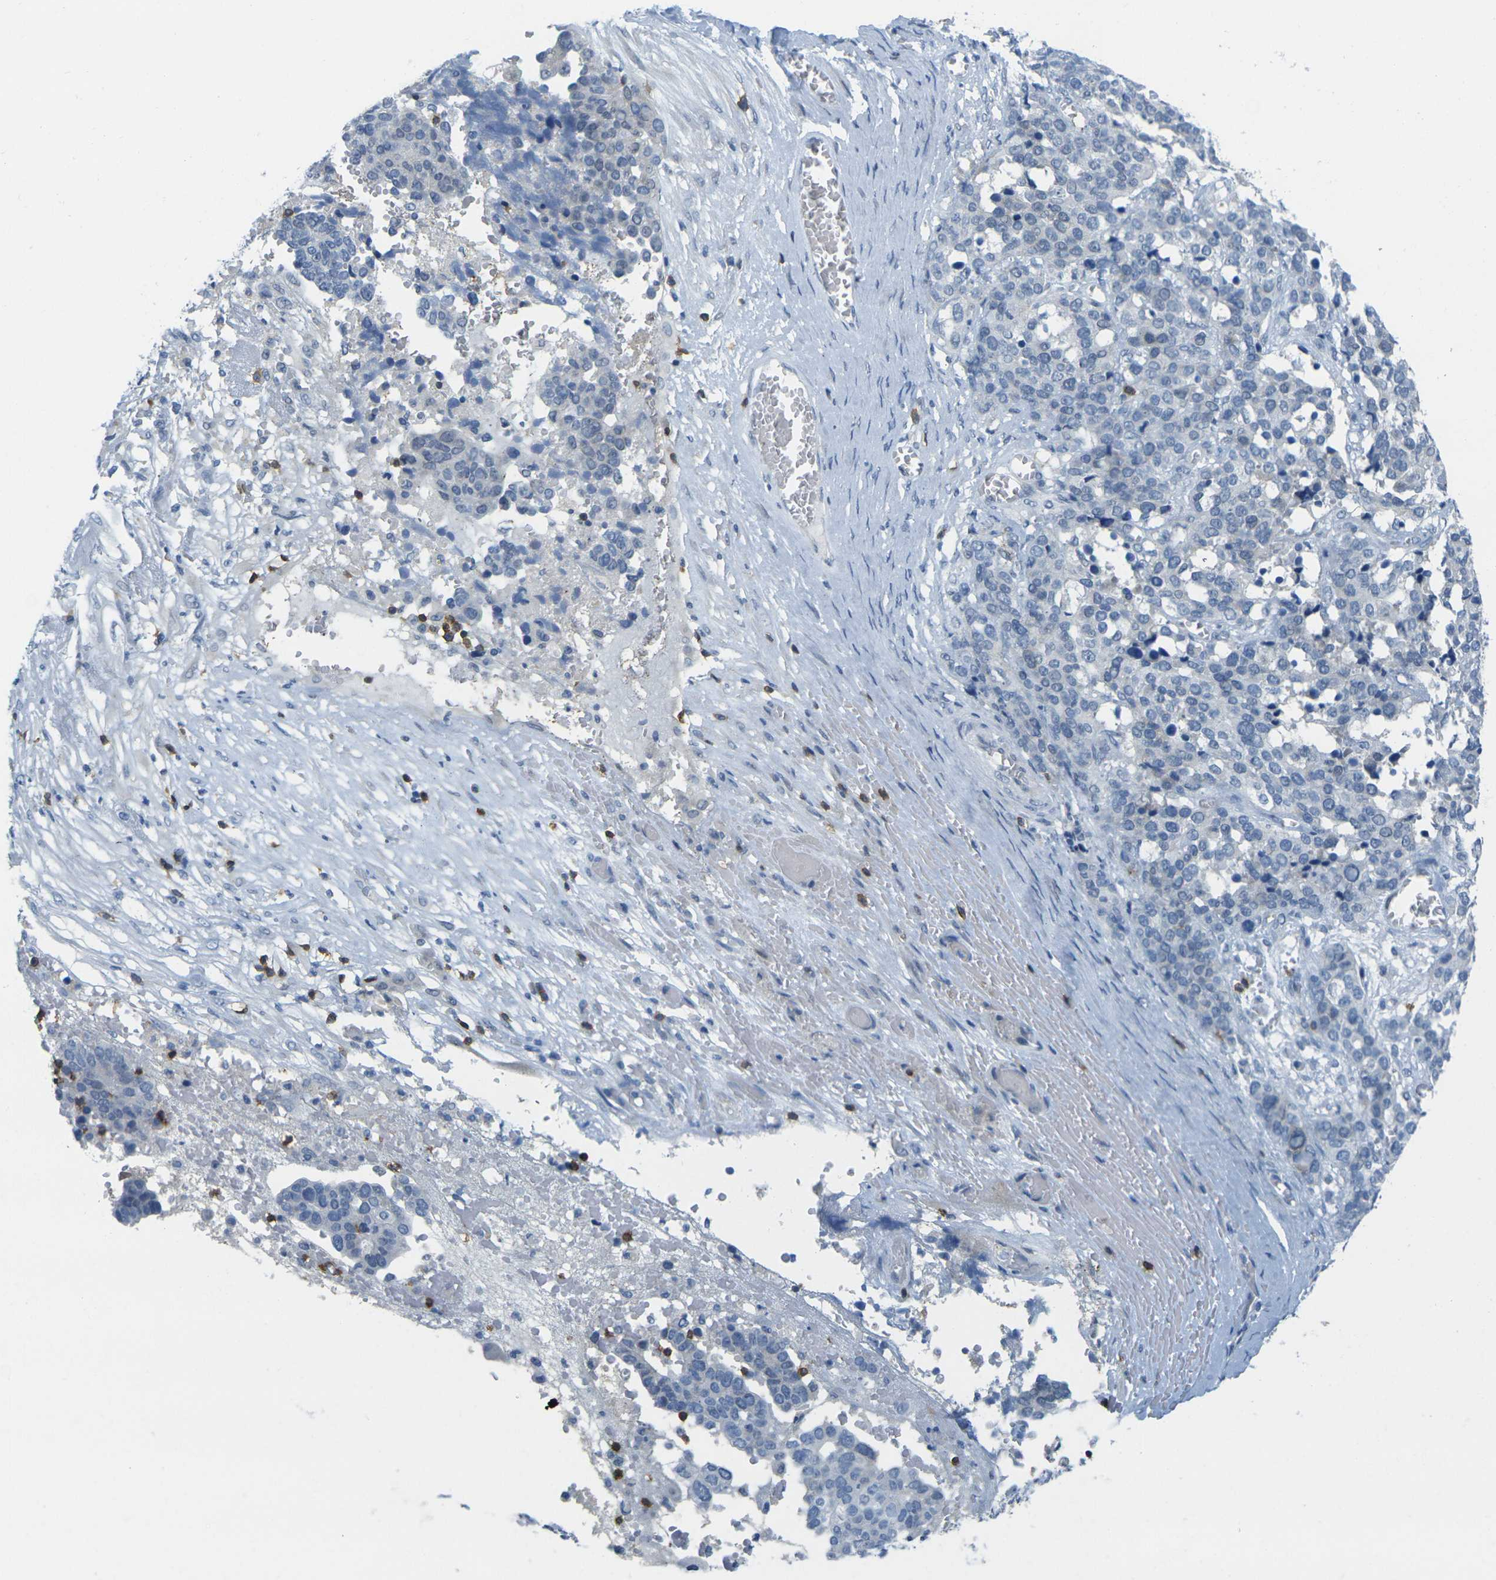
{"staining": {"intensity": "negative", "quantity": "none", "location": "none"}, "tissue": "ovarian cancer", "cell_type": "Tumor cells", "image_type": "cancer", "snomed": [{"axis": "morphology", "description": "Cystadenocarcinoma, serous, NOS"}, {"axis": "topography", "description": "Ovary"}], "caption": "Immunohistochemistry (IHC) image of neoplastic tissue: human serous cystadenocarcinoma (ovarian) stained with DAB (3,3'-diaminobenzidine) displays no significant protein staining in tumor cells. (Stains: DAB (3,3'-diaminobenzidine) immunohistochemistry with hematoxylin counter stain, Microscopy: brightfield microscopy at high magnification).", "gene": "CD3D", "patient": {"sex": "female", "age": 44}}